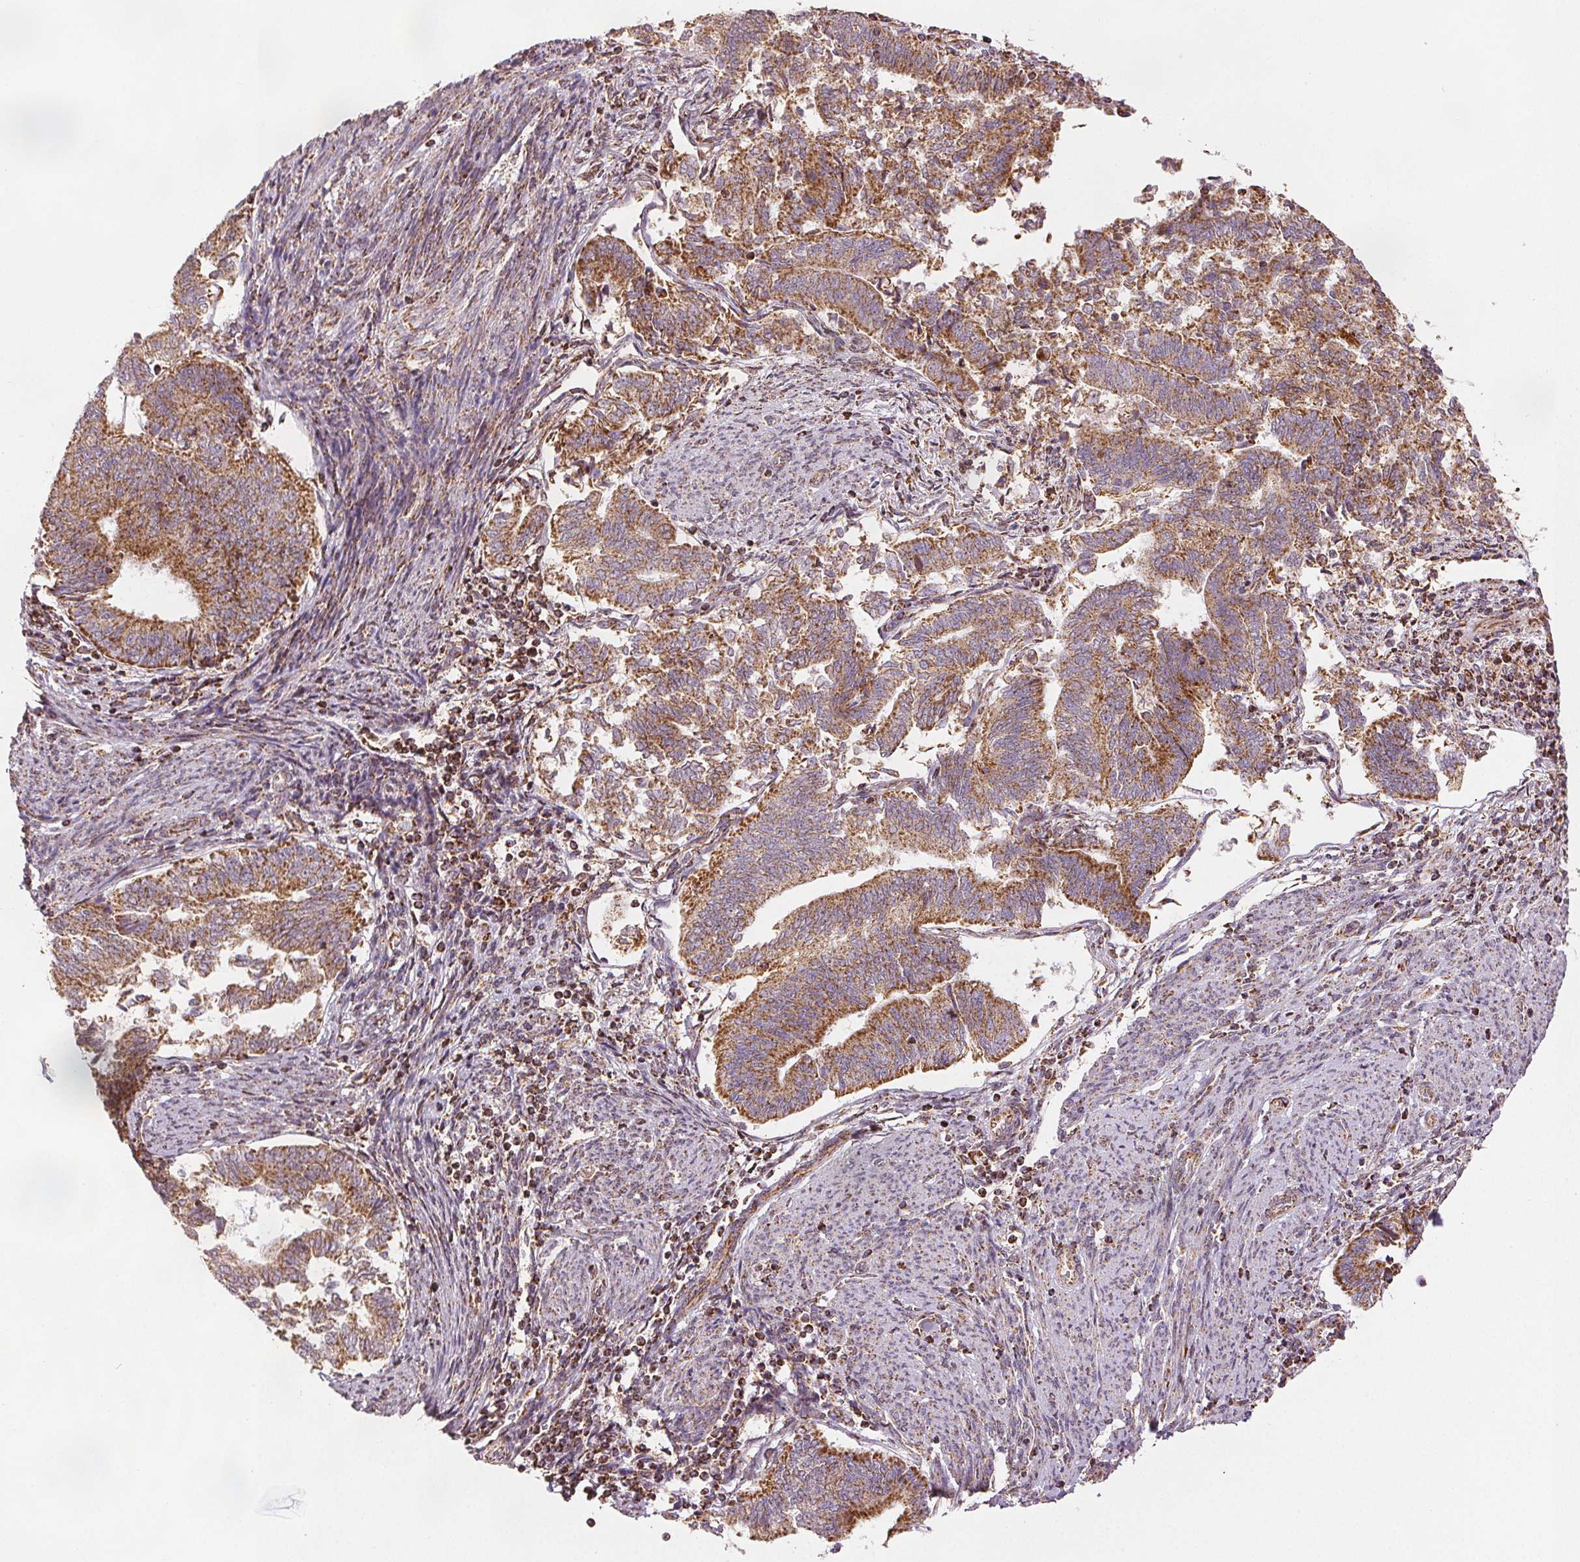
{"staining": {"intensity": "strong", "quantity": ">75%", "location": "cytoplasmic/membranous"}, "tissue": "endometrial cancer", "cell_type": "Tumor cells", "image_type": "cancer", "snomed": [{"axis": "morphology", "description": "Adenocarcinoma, NOS"}, {"axis": "topography", "description": "Endometrium"}], "caption": "About >75% of tumor cells in human endometrial cancer exhibit strong cytoplasmic/membranous protein expression as visualized by brown immunohistochemical staining.", "gene": "SDHB", "patient": {"sex": "female", "age": 65}}